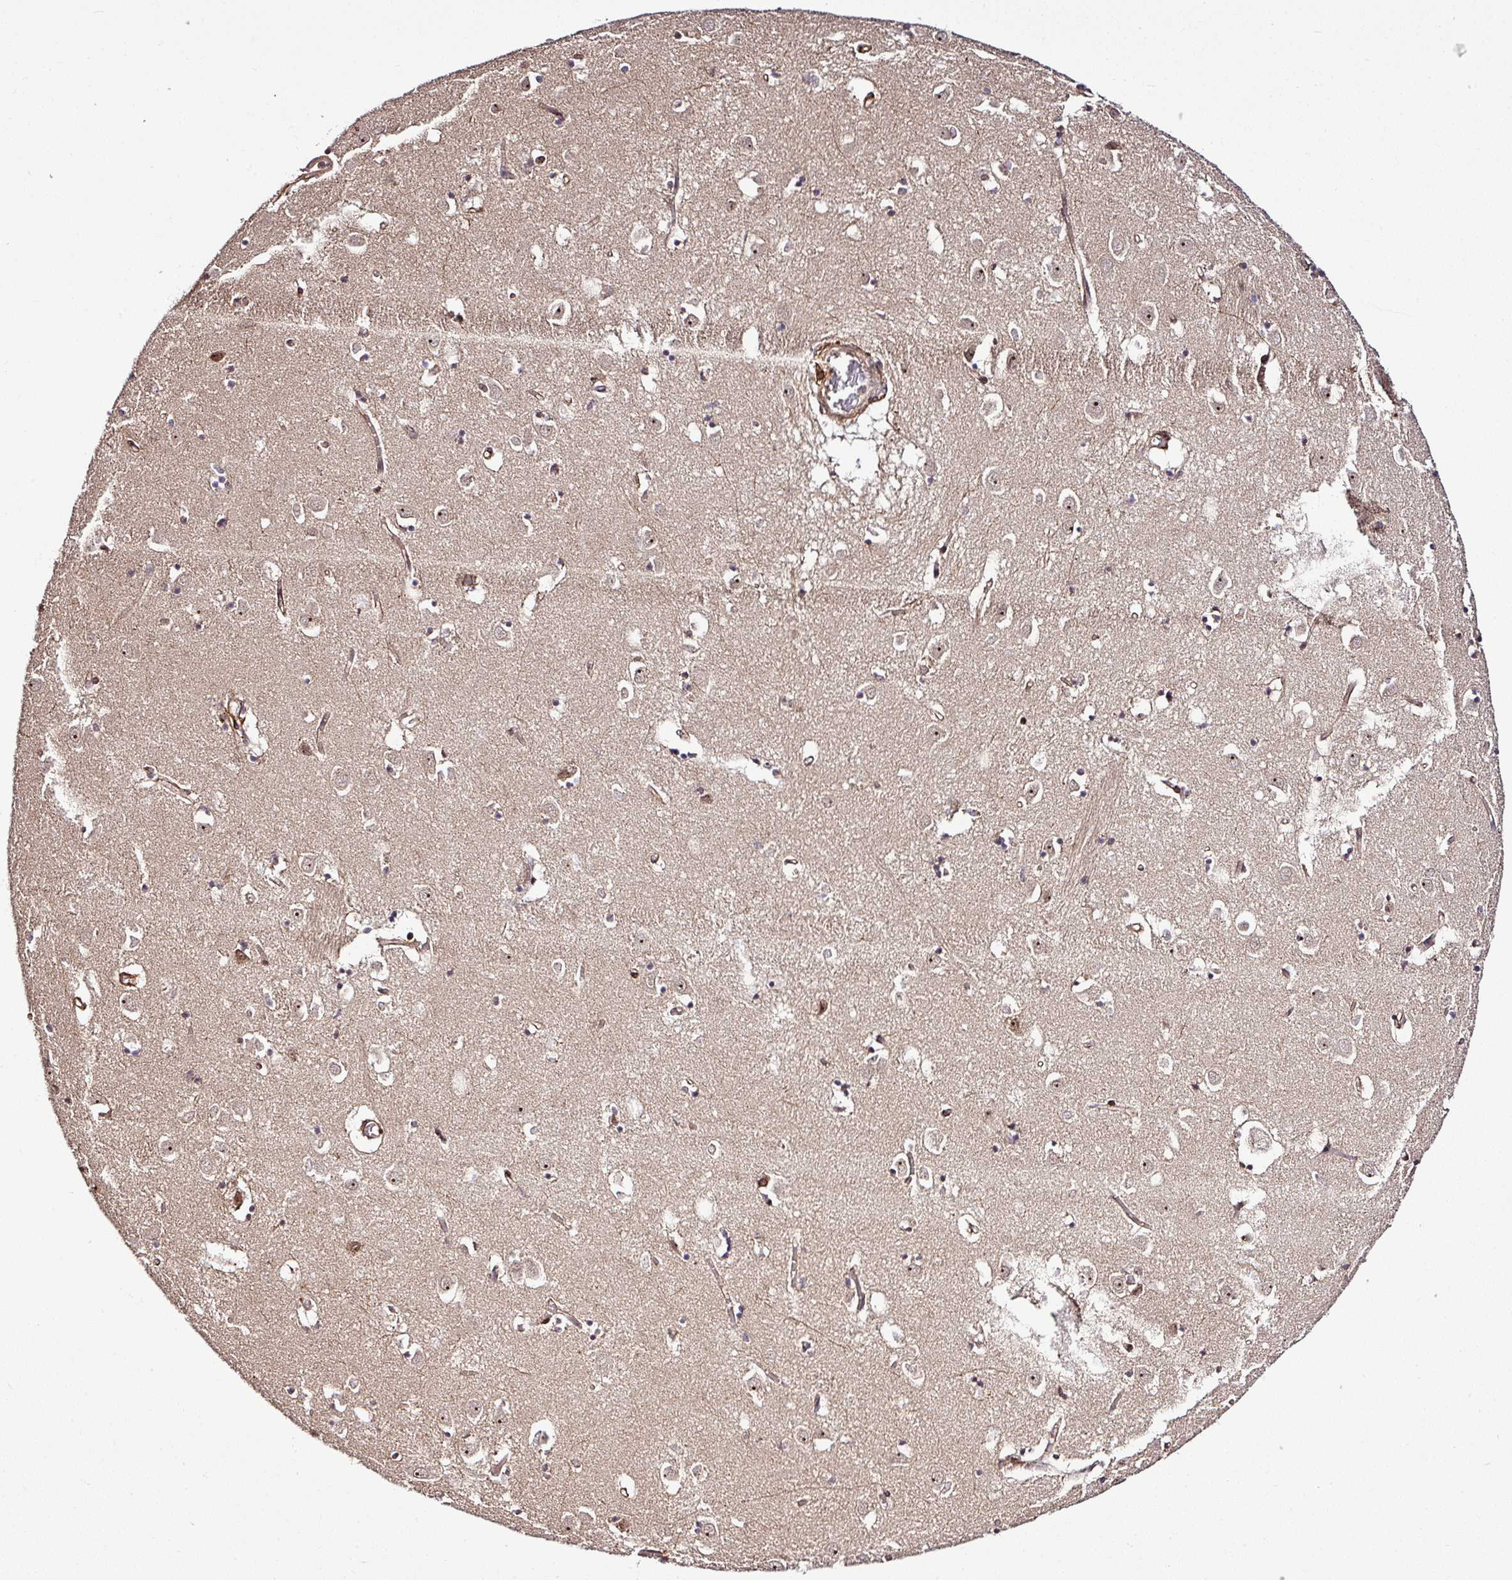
{"staining": {"intensity": "moderate", "quantity": ">75%", "location": "nuclear"}, "tissue": "caudate", "cell_type": "Glial cells", "image_type": "normal", "snomed": [{"axis": "morphology", "description": "Normal tissue, NOS"}, {"axis": "topography", "description": "Lateral ventricle wall"}], "caption": "DAB (3,3'-diaminobenzidine) immunohistochemical staining of normal human caudate displays moderate nuclear protein positivity in about >75% of glial cells.", "gene": "FAM153A", "patient": {"sex": "male", "age": 70}}